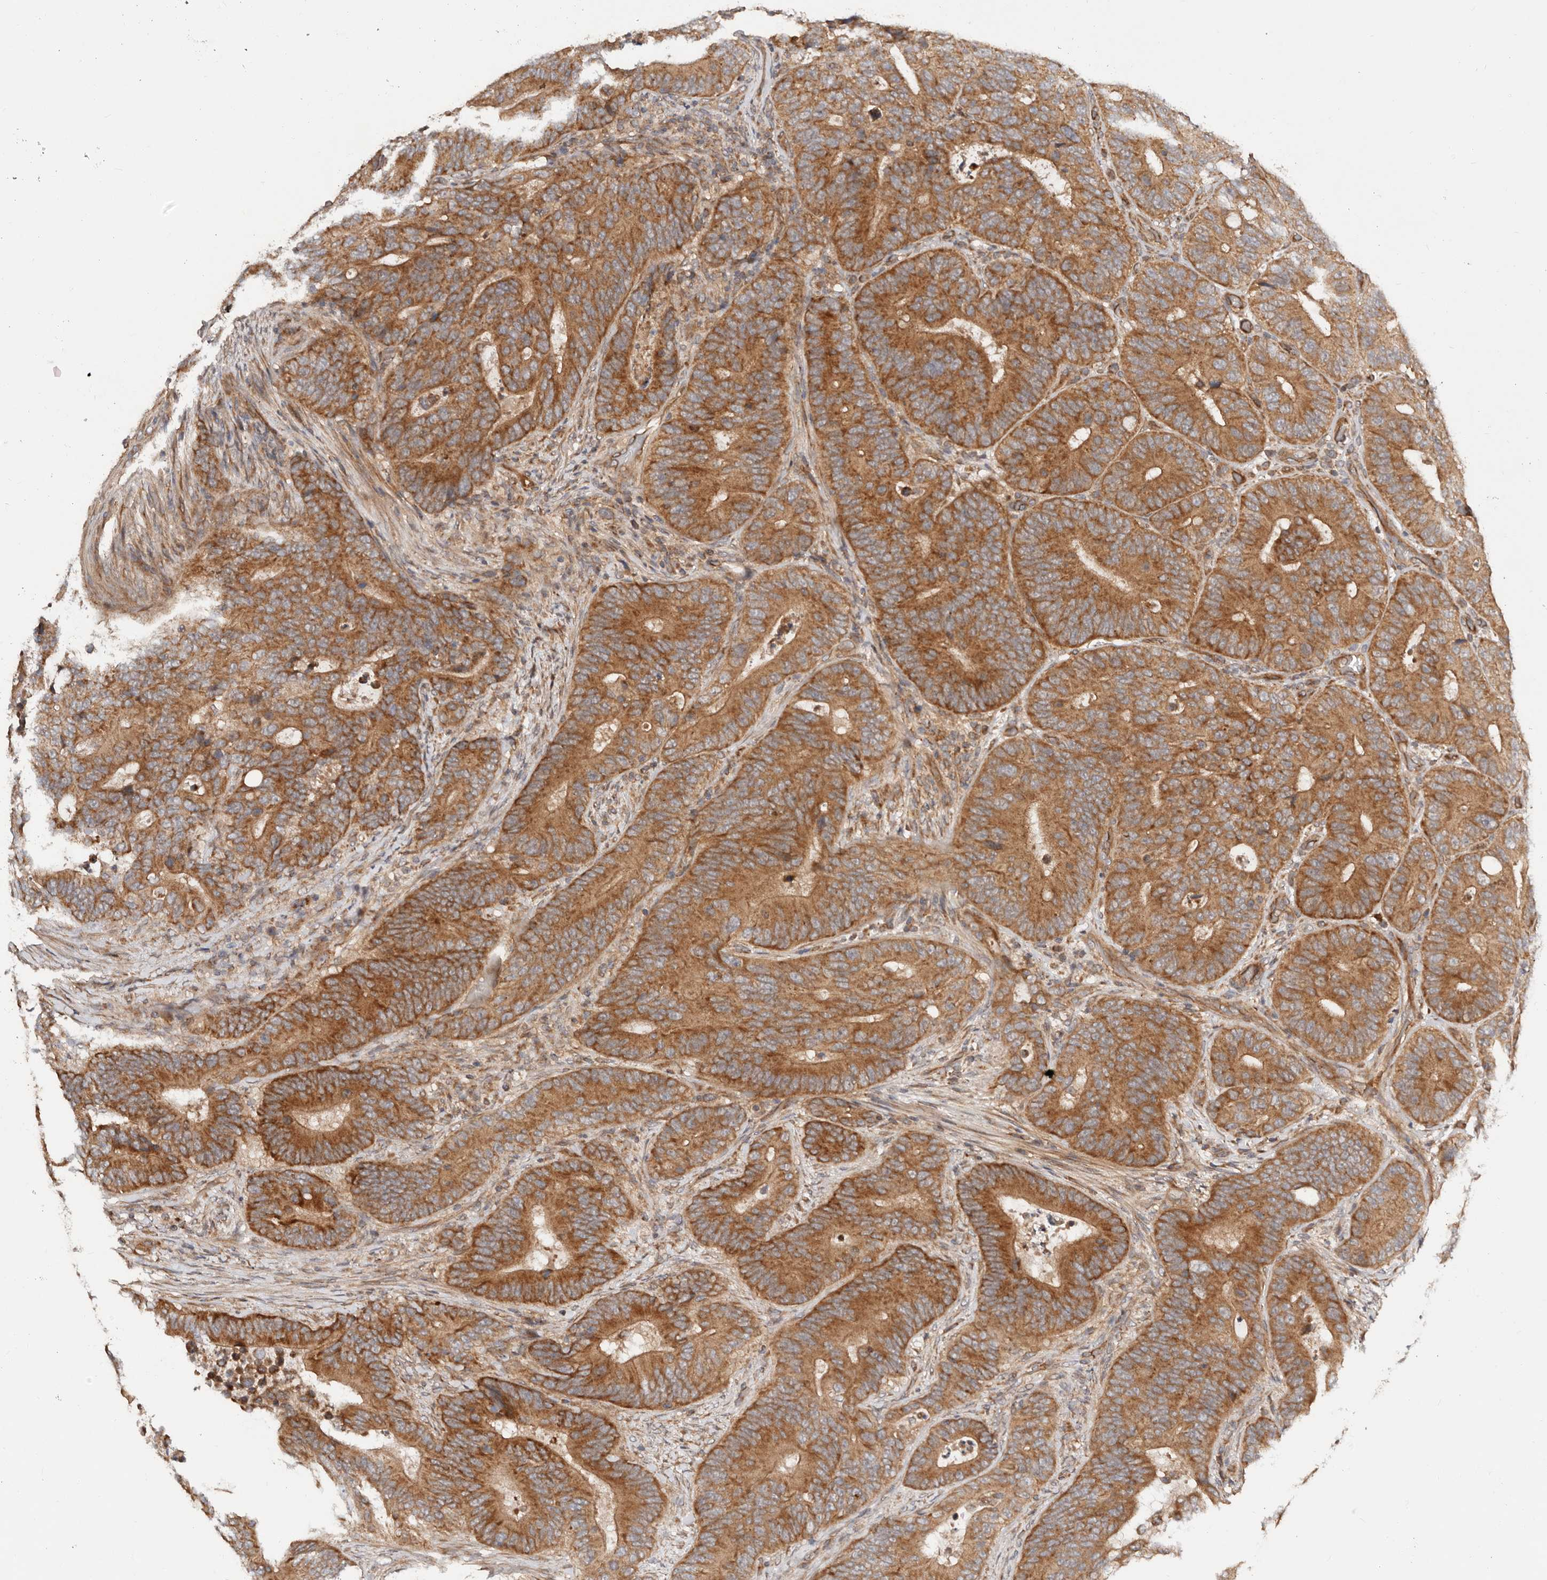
{"staining": {"intensity": "strong", "quantity": ">75%", "location": "cytoplasmic/membranous"}, "tissue": "colorectal cancer", "cell_type": "Tumor cells", "image_type": "cancer", "snomed": [{"axis": "morphology", "description": "Adenocarcinoma, NOS"}, {"axis": "topography", "description": "Colon"}], "caption": "Immunohistochemical staining of human adenocarcinoma (colorectal) displays strong cytoplasmic/membranous protein positivity in approximately >75% of tumor cells.", "gene": "DENND11", "patient": {"sex": "male", "age": 83}}